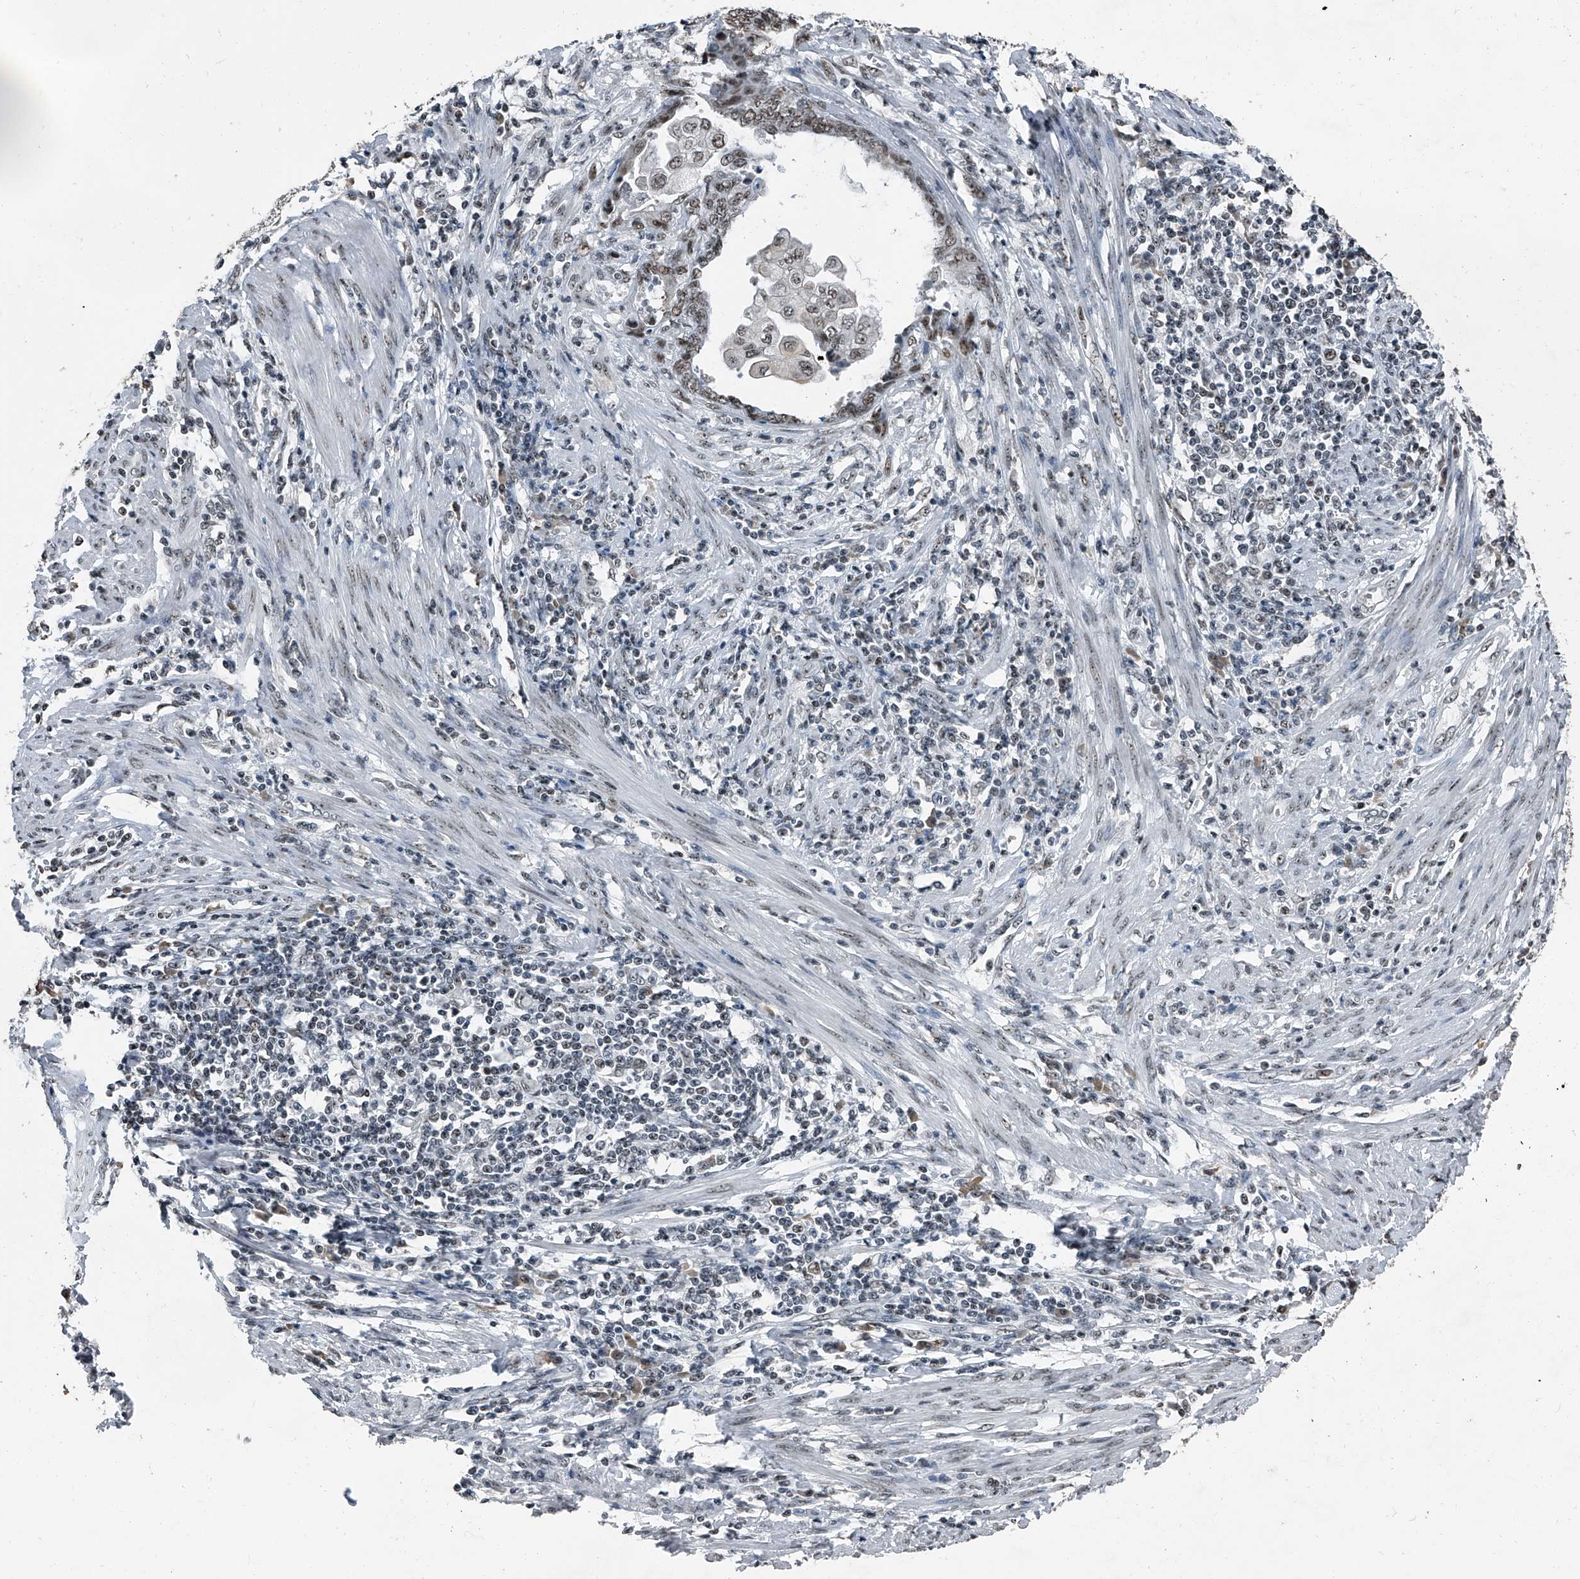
{"staining": {"intensity": "weak", "quantity": ">75%", "location": "nuclear"}, "tissue": "endometrial cancer", "cell_type": "Tumor cells", "image_type": "cancer", "snomed": [{"axis": "morphology", "description": "Adenocarcinoma, NOS"}, {"axis": "topography", "description": "Uterus"}, {"axis": "topography", "description": "Endometrium"}], "caption": "This micrograph shows immunohistochemistry (IHC) staining of human endometrial cancer, with low weak nuclear expression in approximately >75% of tumor cells.", "gene": "TCOF1", "patient": {"sex": "female", "age": 70}}